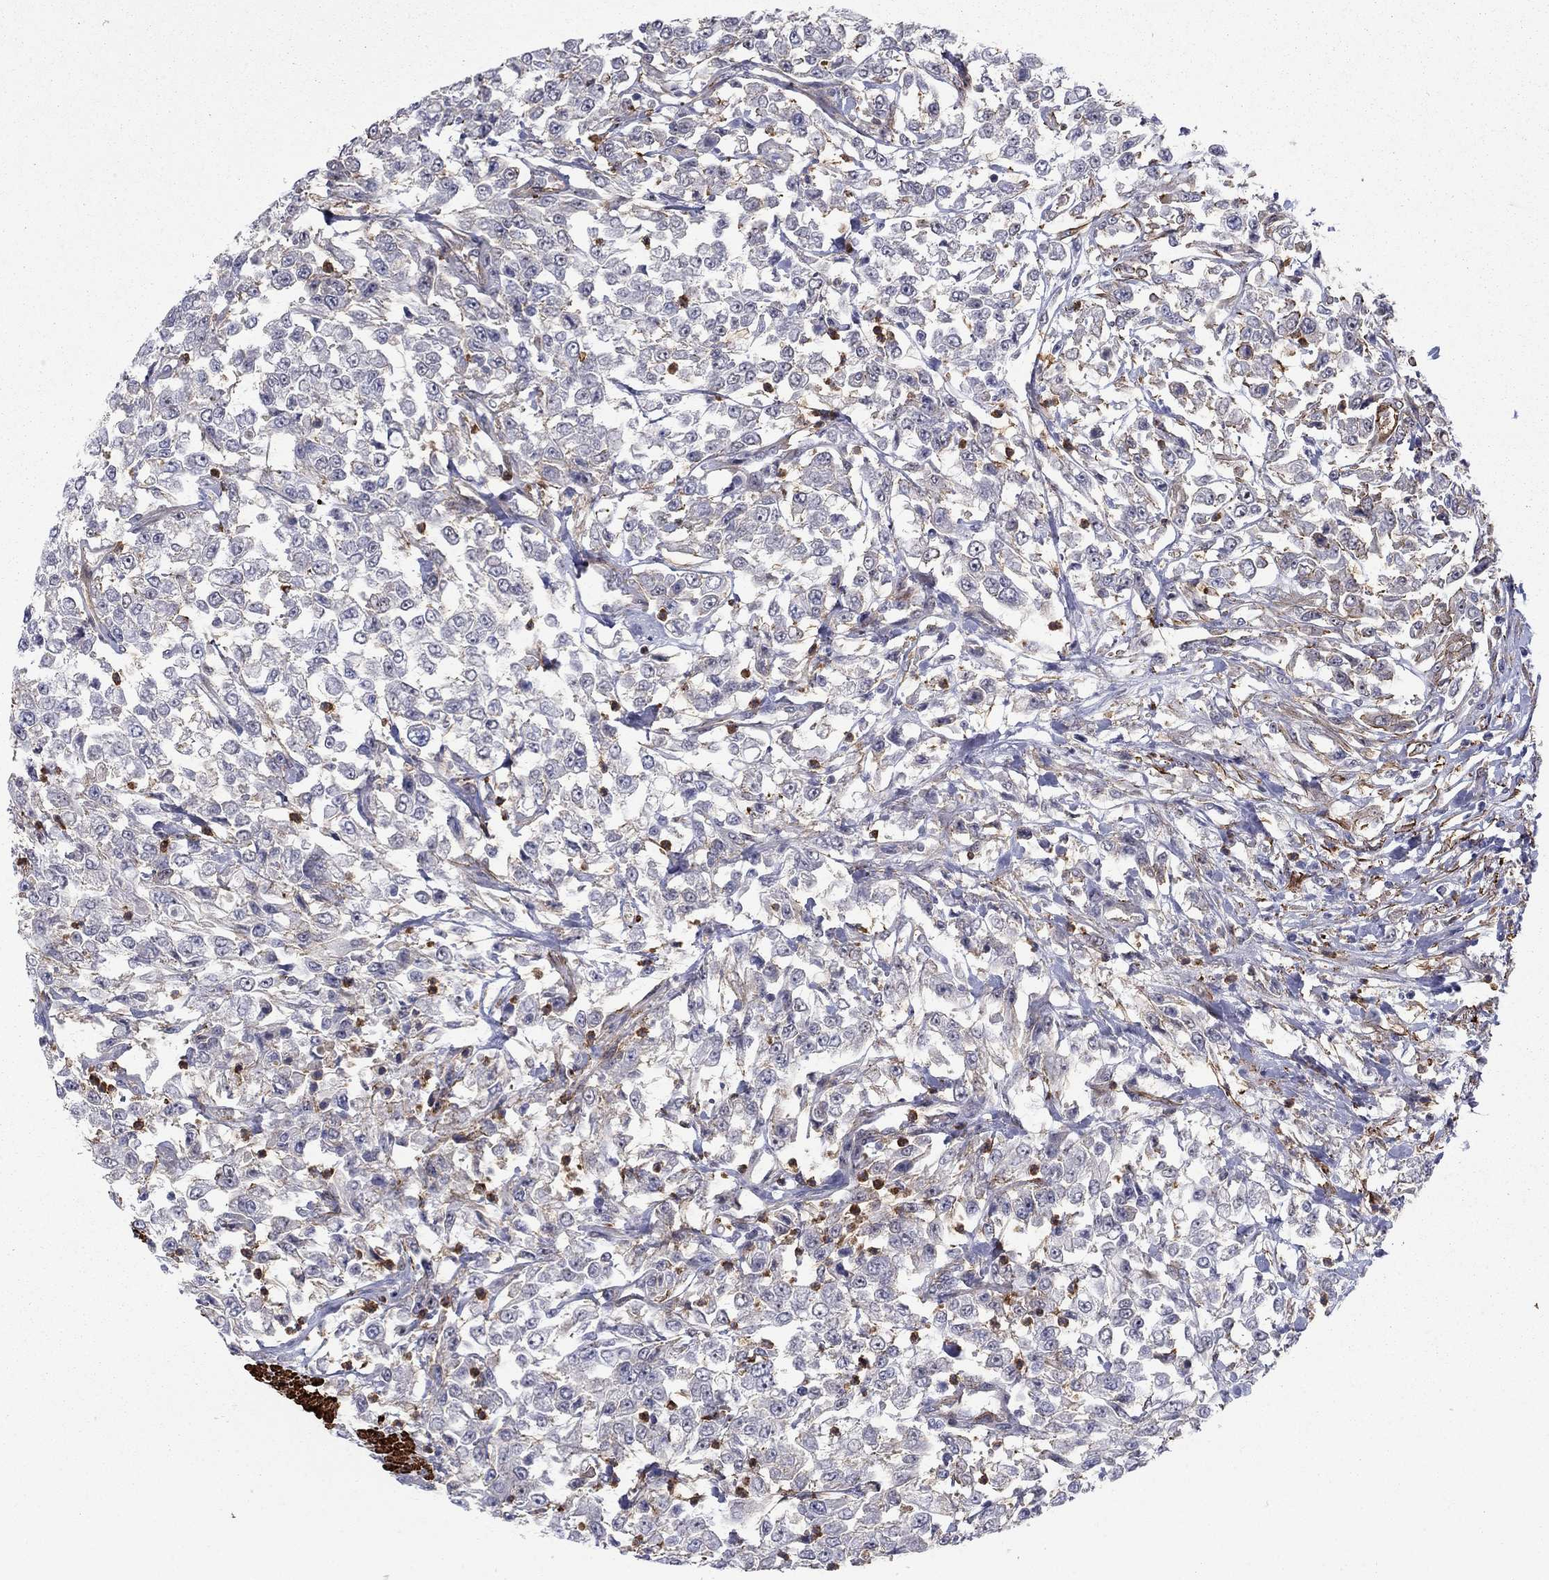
{"staining": {"intensity": "negative", "quantity": "none", "location": "none"}, "tissue": "urothelial cancer", "cell_type": "Tumor cells", "image_type": "cancer", "snomed": [{"axis": "morphology", "description": "Urothelial carcinoma, High grade"}, {"axis": "topography", "description": "Urinary bladder"}], "caption": "Urothelial cancer was stained to show a protein in brown. There is no significant staining in tumor cells.", "gene": "KRBA1", "patient": {"sex": "male", "age": 46}}